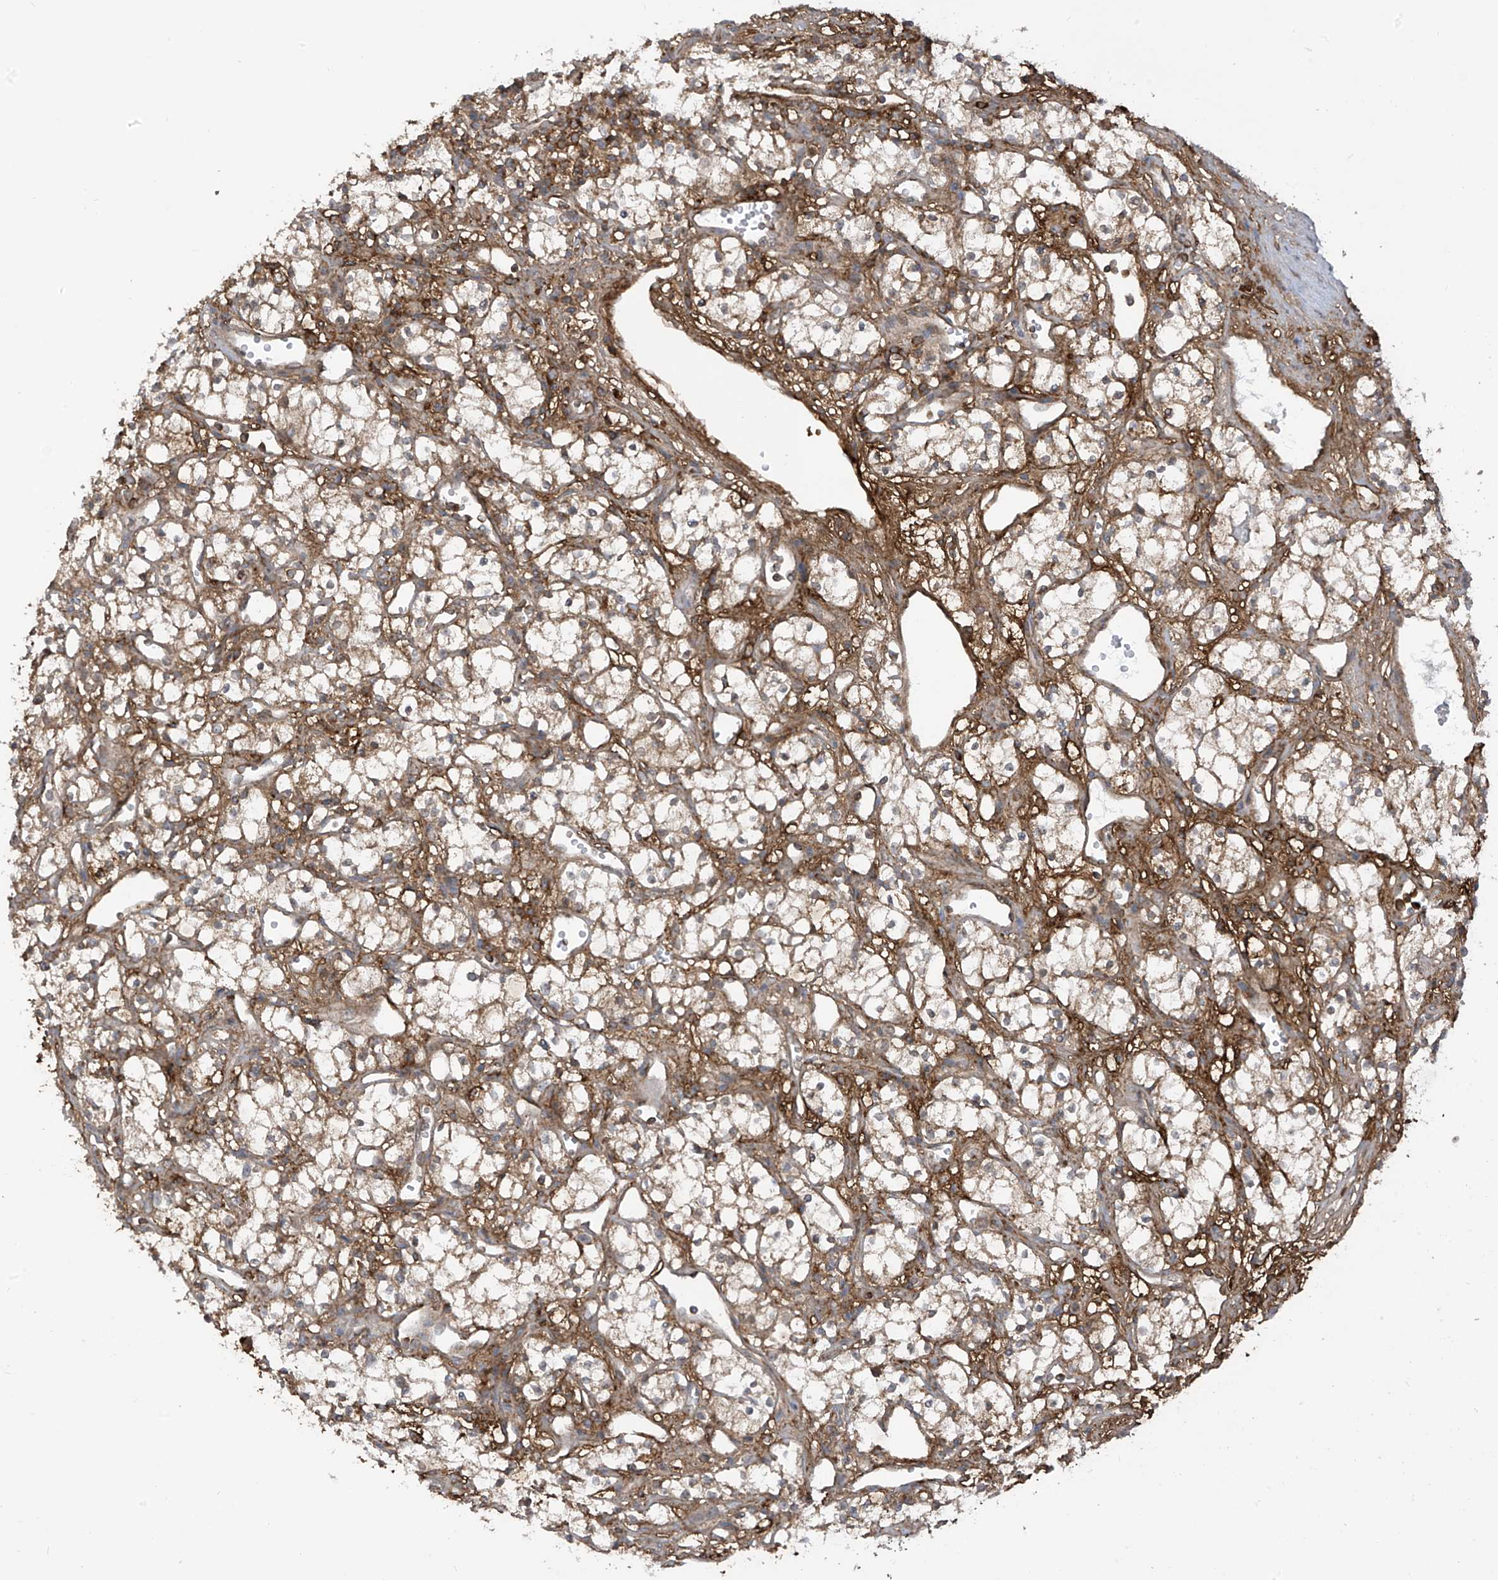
{"staining": {"intensity": "moderate", "quantity": ">75%", "location": "cytoplasmic/membranous"}, "tissue": "renal cancer", "cell_type": "Tumor cells", "image_type": "cancer", "snomed": [{"axis": "morphology", "description": "Adenocarcinoma, NOS"}, {"axis": "topography", "description": "Kidney"}], "caption": "Immunohistochemical staining of human renal cancer (adenocarcinoma) shows medium levels of moderate cytoplasmic/membranous staining in about >75% of tumor cells.", "gene": "REPS1", "patient": {"sex": "male", "age": 59}}